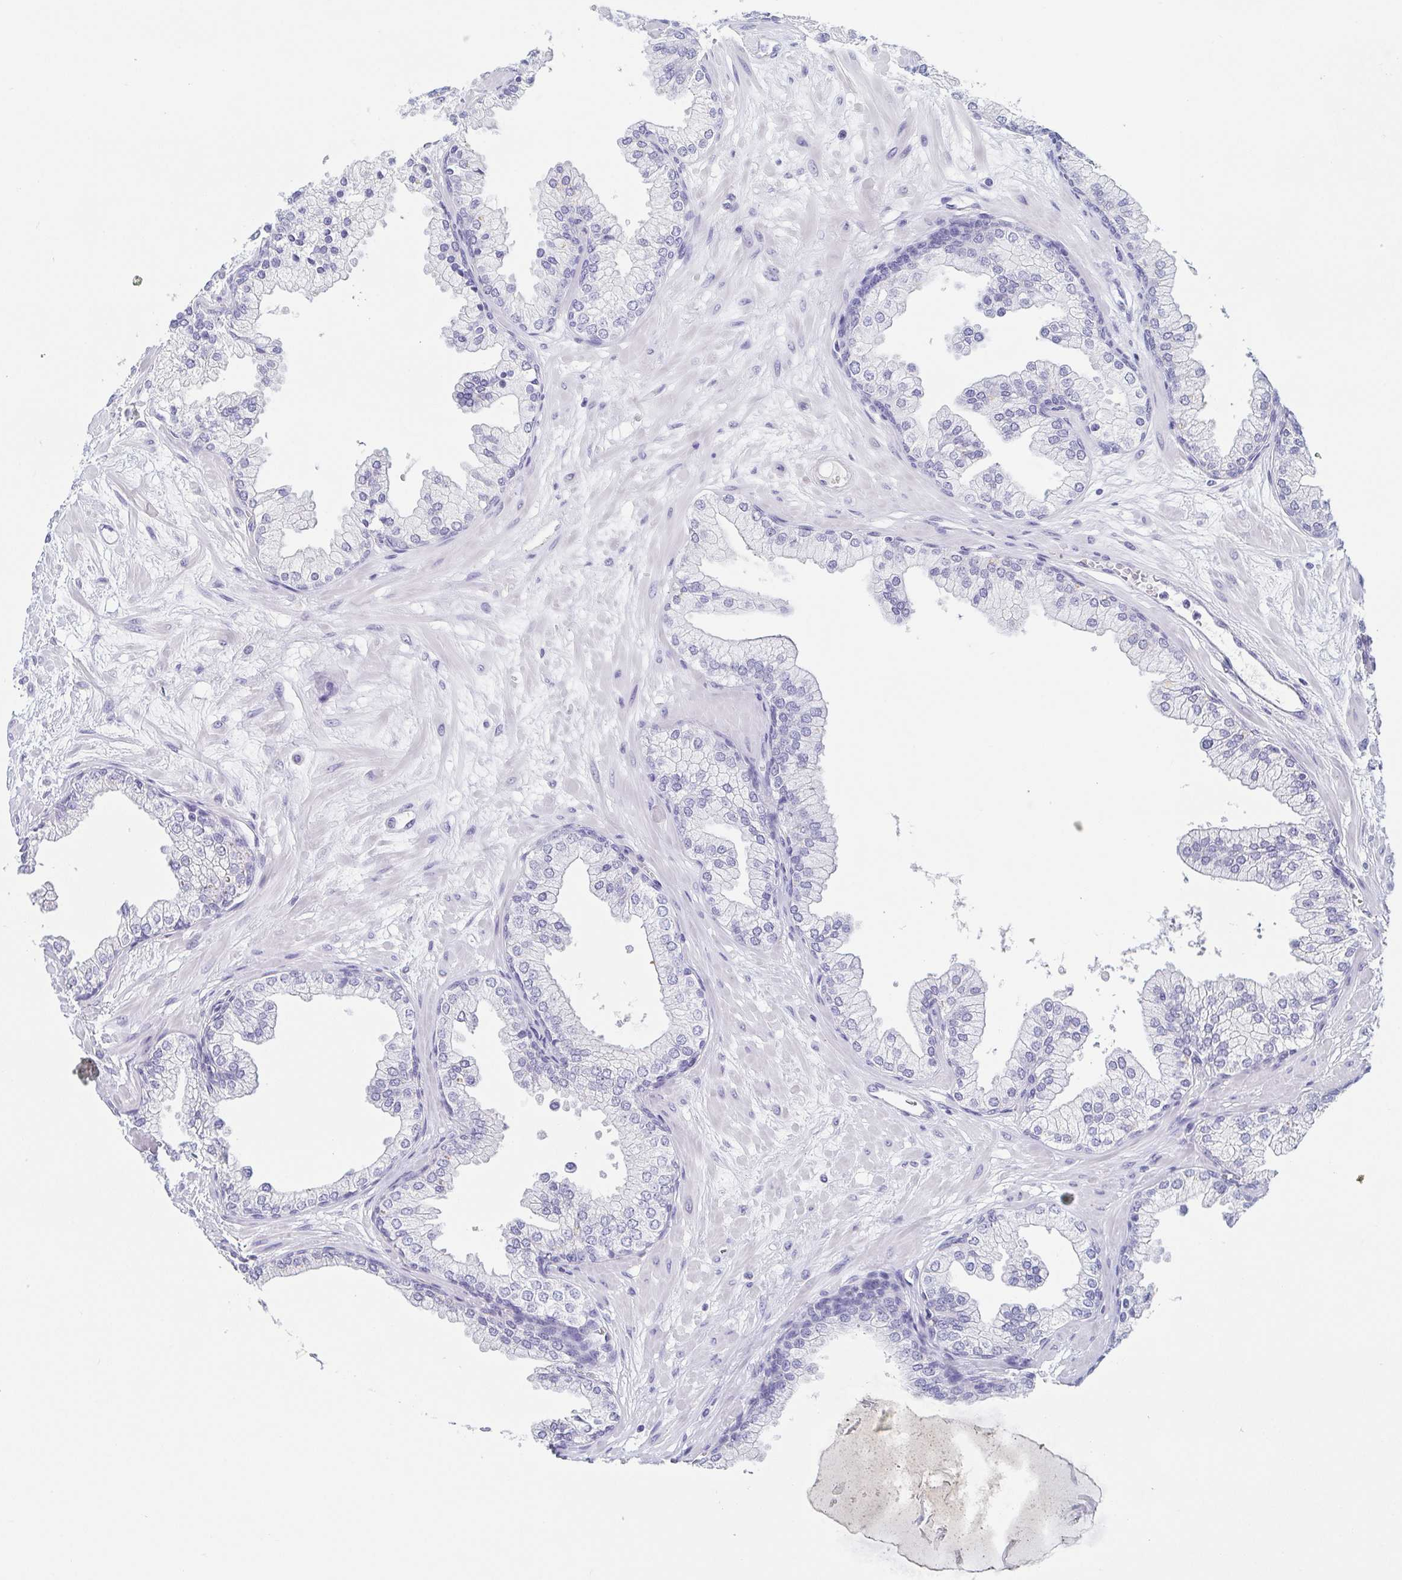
{"staining": {"intensity": "moderate", "quantity": "<25%", "location": "cytoplasmic/membranous"}, "tissue": "prostate", "cell_type": "Glandular cells", "image_type": "normal", "snomed": [{"axis": "morphology", "description": "Normal tissue, NOS"}, {"axis": "topography", "description": "Prostate"}, {"axis": "topography", "description": "Peripheral nerve tissue"}], "caption": "Prostate stained for a protein demonstrates moderate cytoplasmic/membranous positivity in glandular cells. Nuclei are stained in blue.", "gene": "ITLN1", "patient": {"sex": "male", "age": 61}}